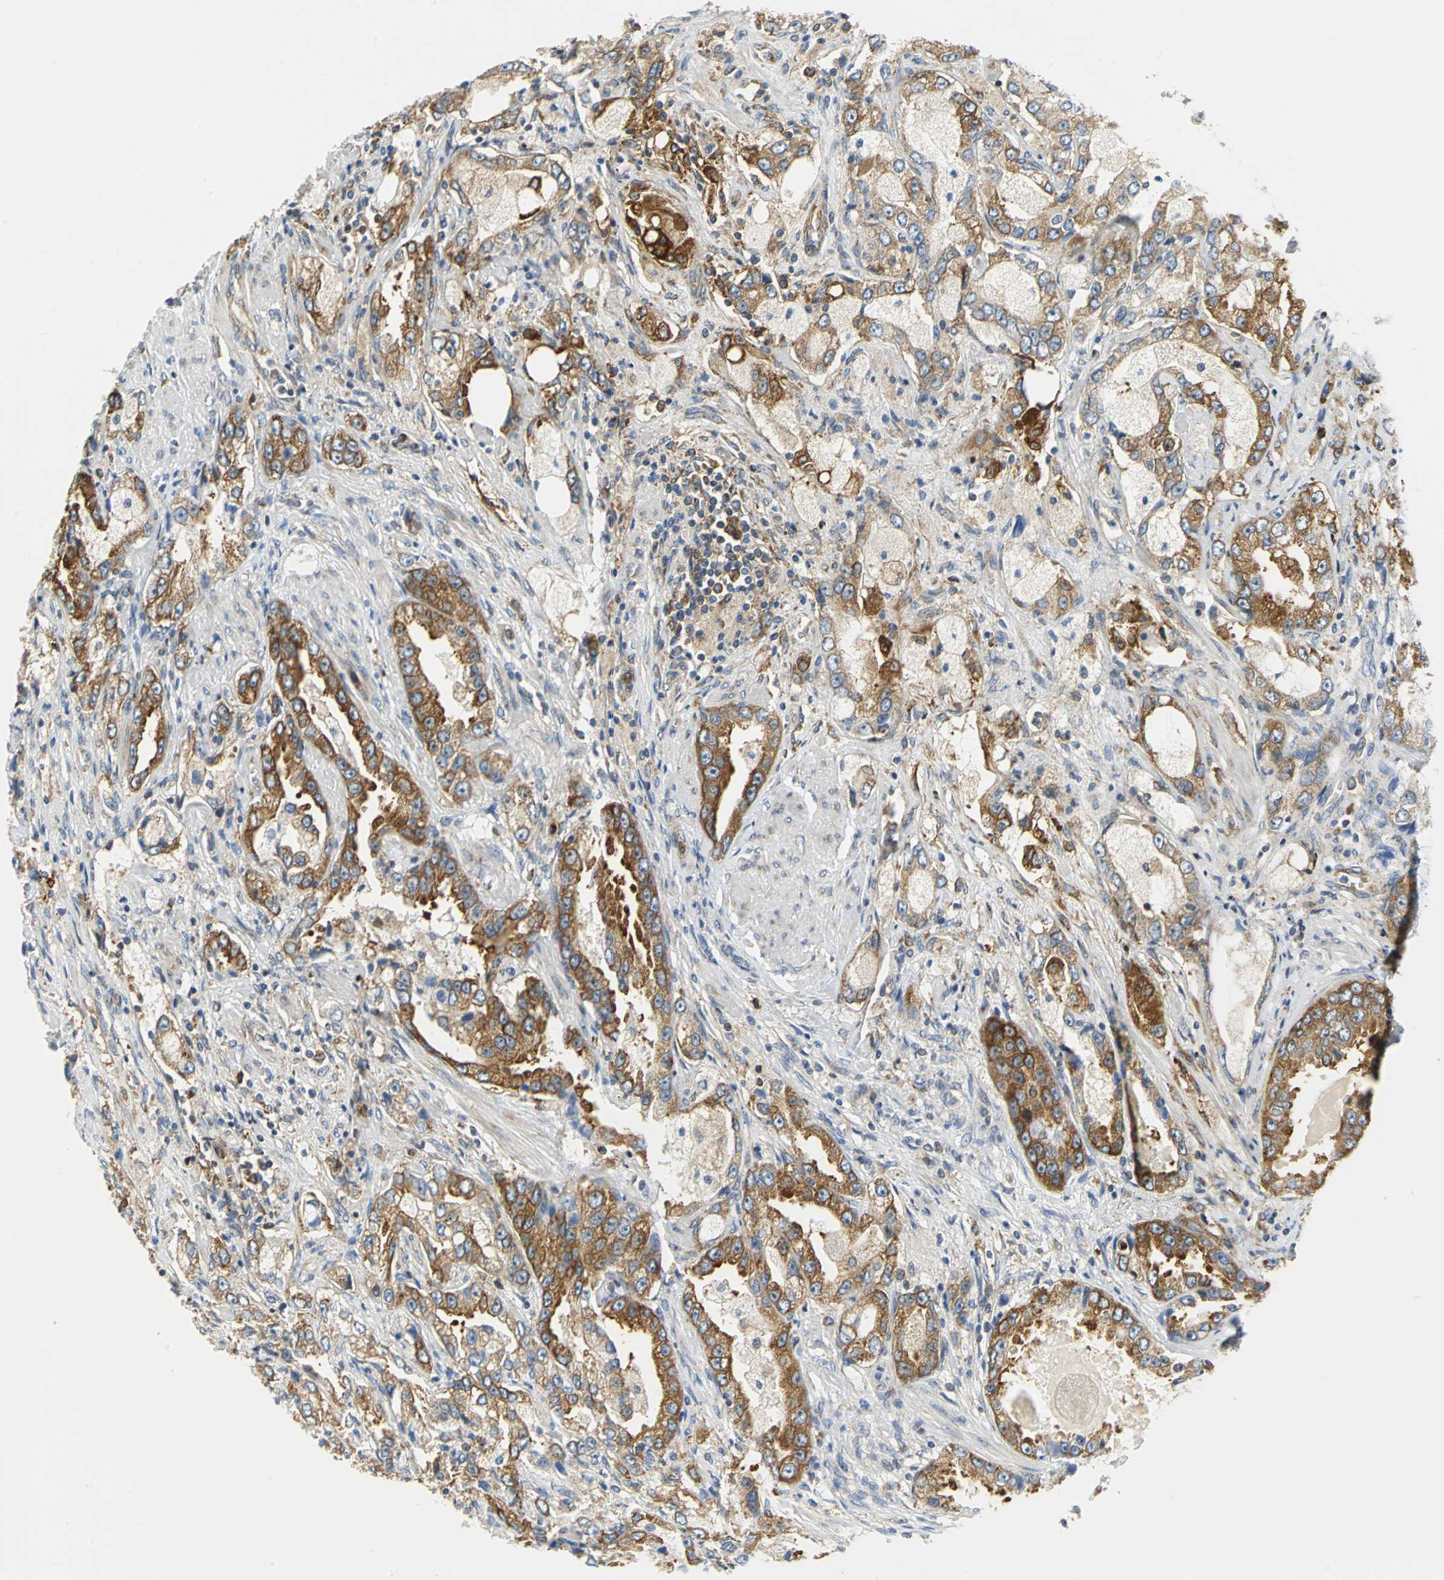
{"staining": {"intensity": "moderate", "quantity": ">75%", "location": "cytoplasmic/membranous"}, "tissue": "prostate cancer", "cell_type": "Tumor cells", "image_type": "cancer", "snomed": [{"axis": "morphology", "description": "Adenocarcinoma, High grade"}, {"axis": "topography", "description": "Prostate"}], "caption": "Protein staining of prostate cancer (adenocarcinoma (high-grade)) tissue shows moderate cytoplasmic/membranous expression in about >75% of tumor cells.", "gene": "YBX1", "patient": {"sex": "male", "age": 63}}